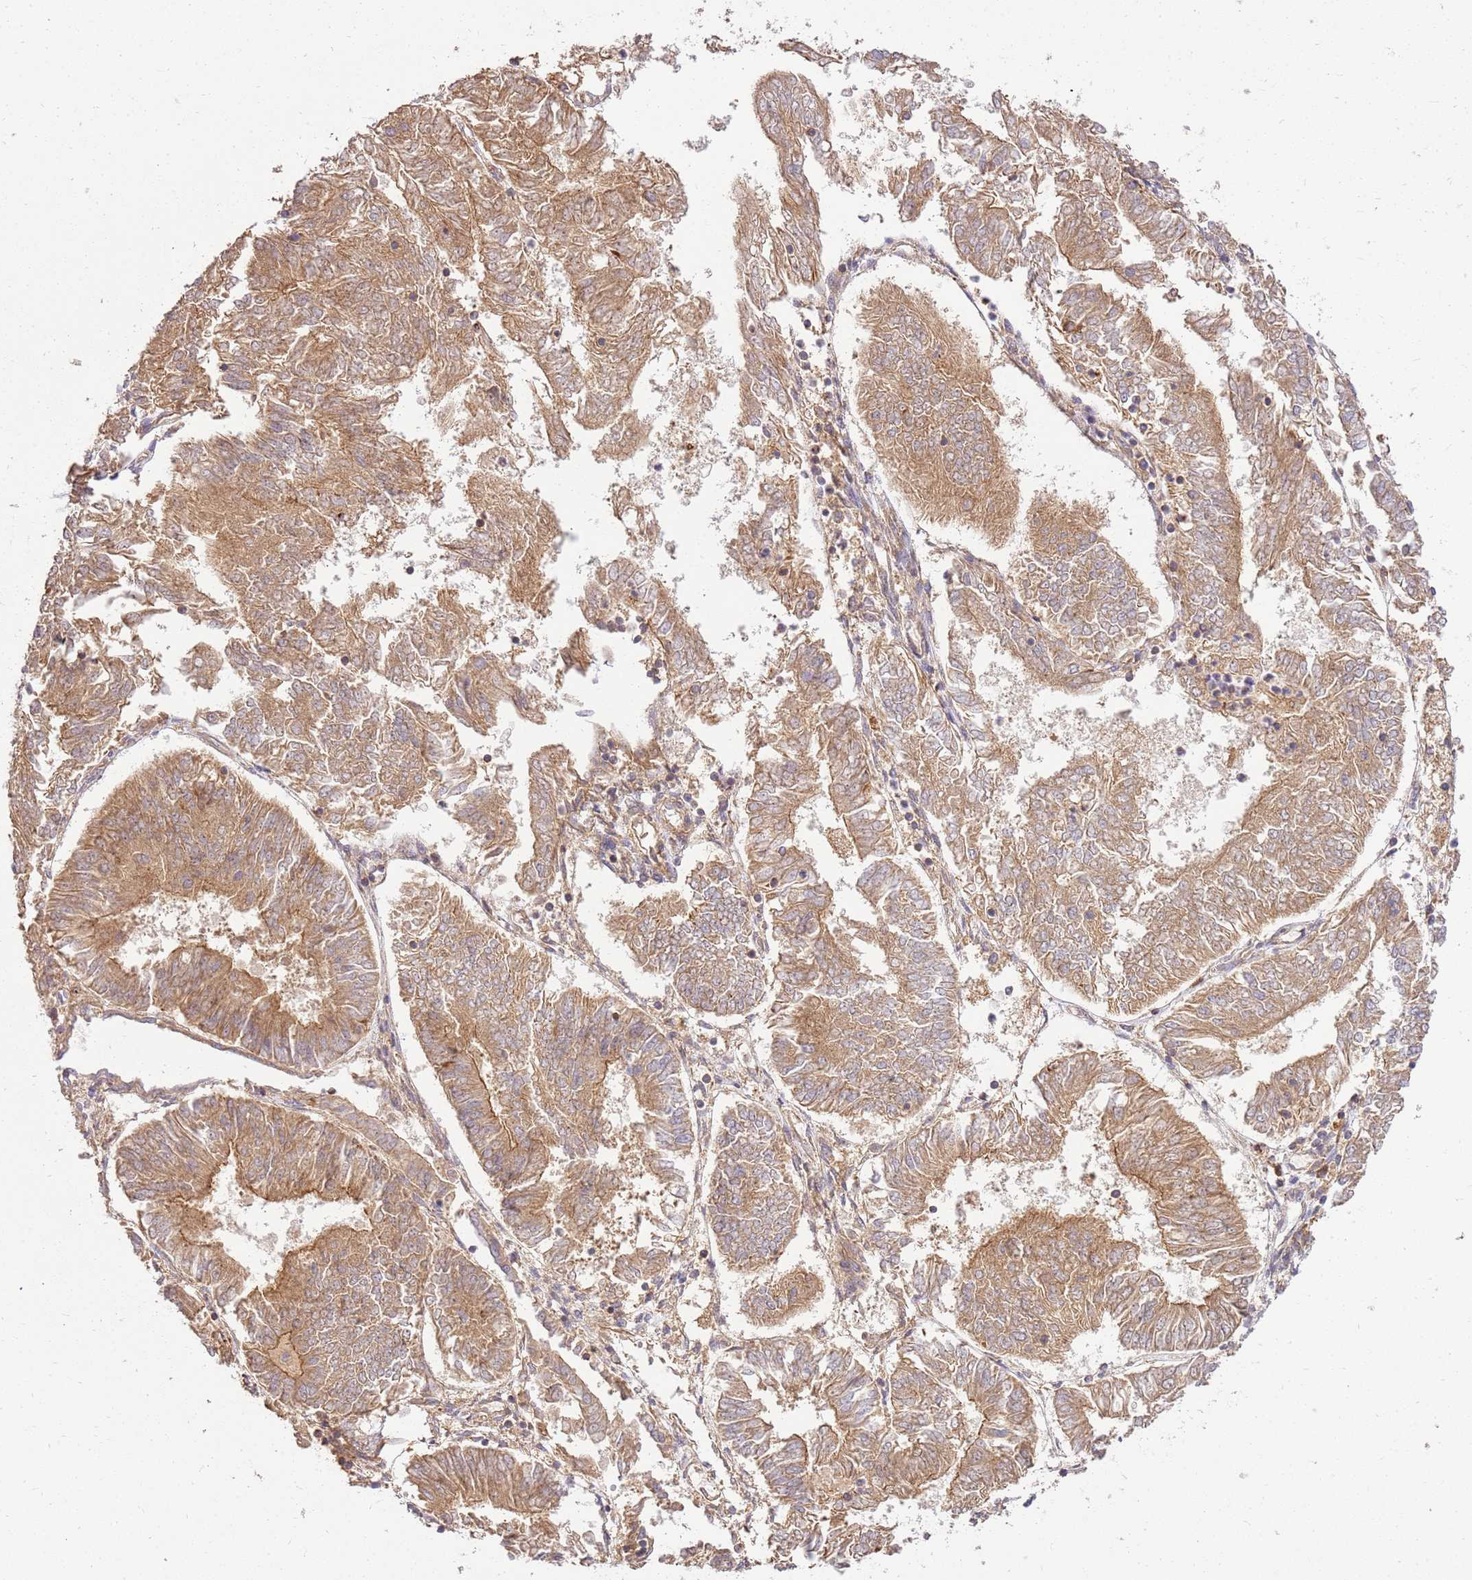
{"staining": {"intensity": "moderate", "quantity": ">75%", "location": "cytoplasmic/membranous"}, "tissue": "endometrial cancer", "cell_type": "Tumor cells", "image_type": "cancer", "snomed": [{"axis": "morphology", "description": "Adenocarcinoma, NOS"}, {"axis": "topography", "description": "Endometrium"}], "caption": "Tumor cells display moderate cytoplasmic/membranous positivity in approximately >75% of cells in endometrial cancer. The protein is stained brown, and the nuclei are stained in blue (DAB (3,3'-diaminobenzidine) IHC with brightfield microscopy, high magnification).", "gene": "GAREM1", "patient": {"sex": "female", "age": 58}}